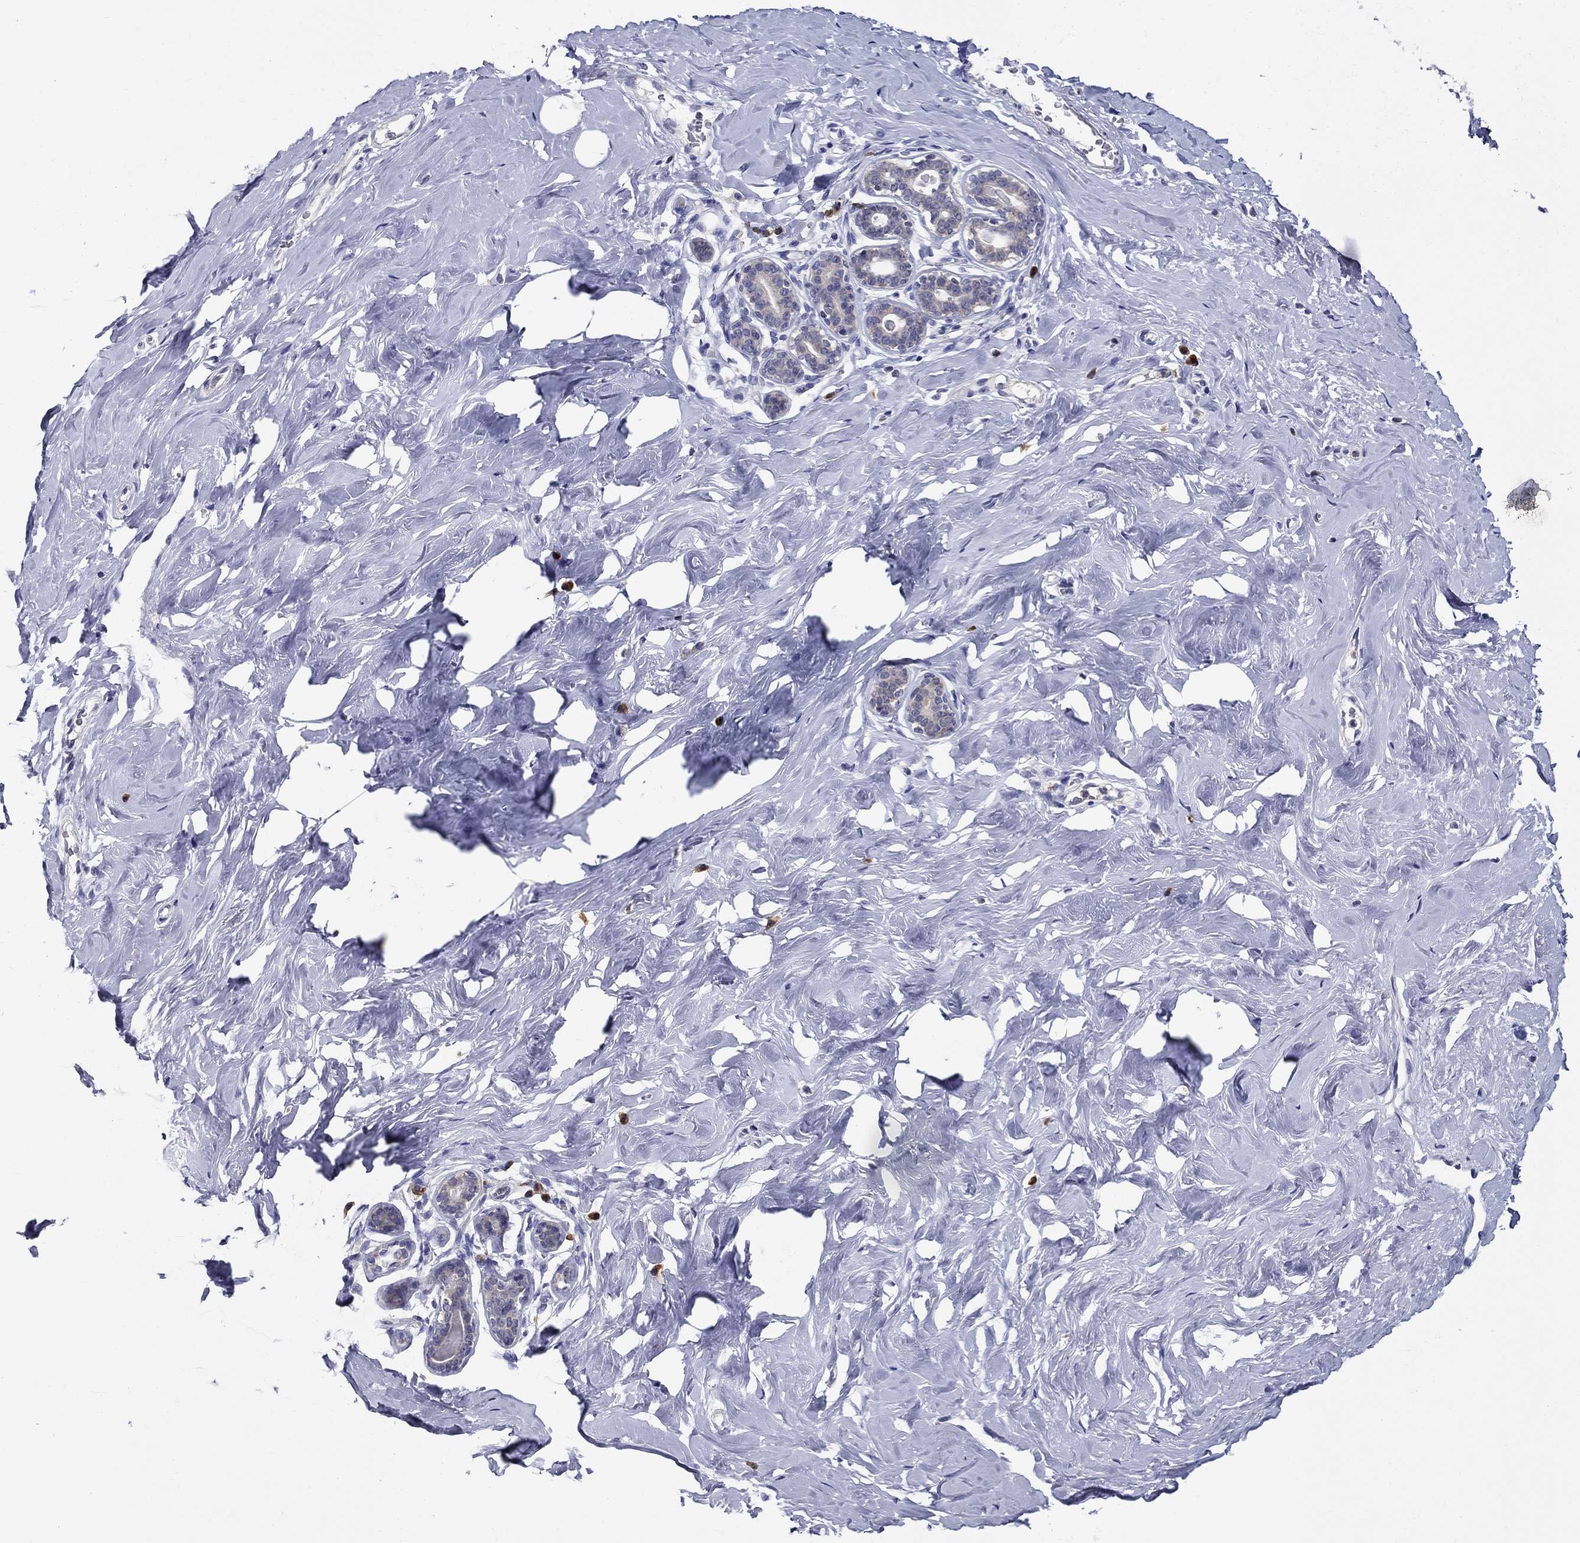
{"staining": {"intensity": "negative", "quantity": "none", "location": "none"}, "tissue": "breast", "cell_type": "Adipocytes", "image_type": "normal", "snomed": [{"axis": "morphology", "description": "Normal tissue, NOS"}, {"axis": "topography", "description": "Skin"}, {"axis": "topography", "description": "Breast"}], "caption": "Immunohistochemical staining of normal breast shows no significant staining in adipocytes.", "gene": "POU2F2", "patient": {"sex": "female", "age": 43}}